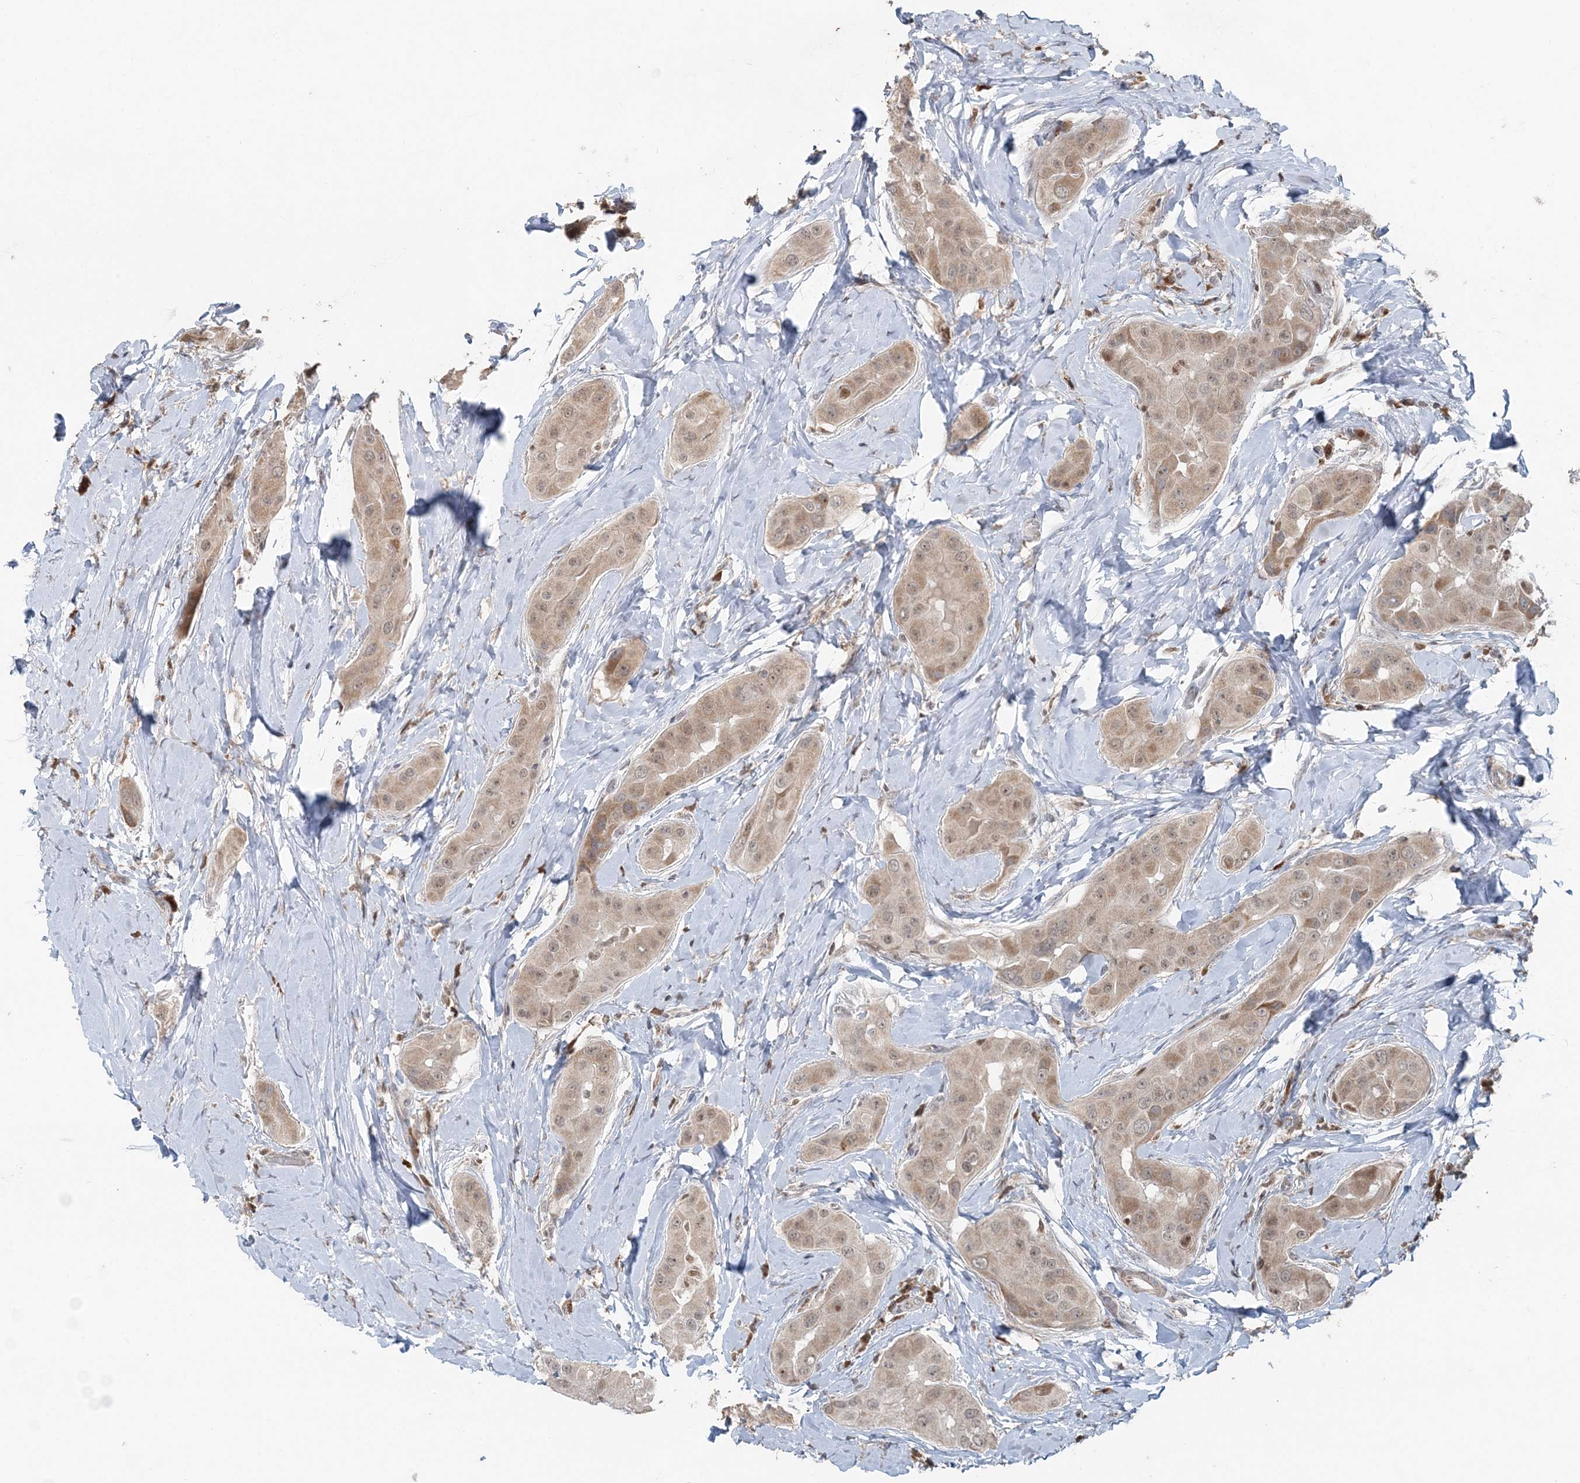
{"staining": {"intensity": "weak", "quantity": "25%-75%", "location": "cytoplasmic/membranous,nuclear"}, "tissue": "thyroid cancer", "cell_type": "Tumor cells", "image_type": "cancer", "snomed": [{"axis": "morphology", "description": "Papillary adenocarcinoma, NOS"}, {"axis": "topography", "description": "Thyroid gland"}], "caption": "IHC of papillary adenocarcinoma (thyroid) reveals low levels of weak cytoplasmic/membranous and nuclear expression in approximately 25%-75% of tumor cells. (DAB (3,3'-diaminobenzidine) IHC, brown staining for protein, blue staining for nuclei).", "gene": "SLU7", "patient": {"sex": "male", "age": 33}}